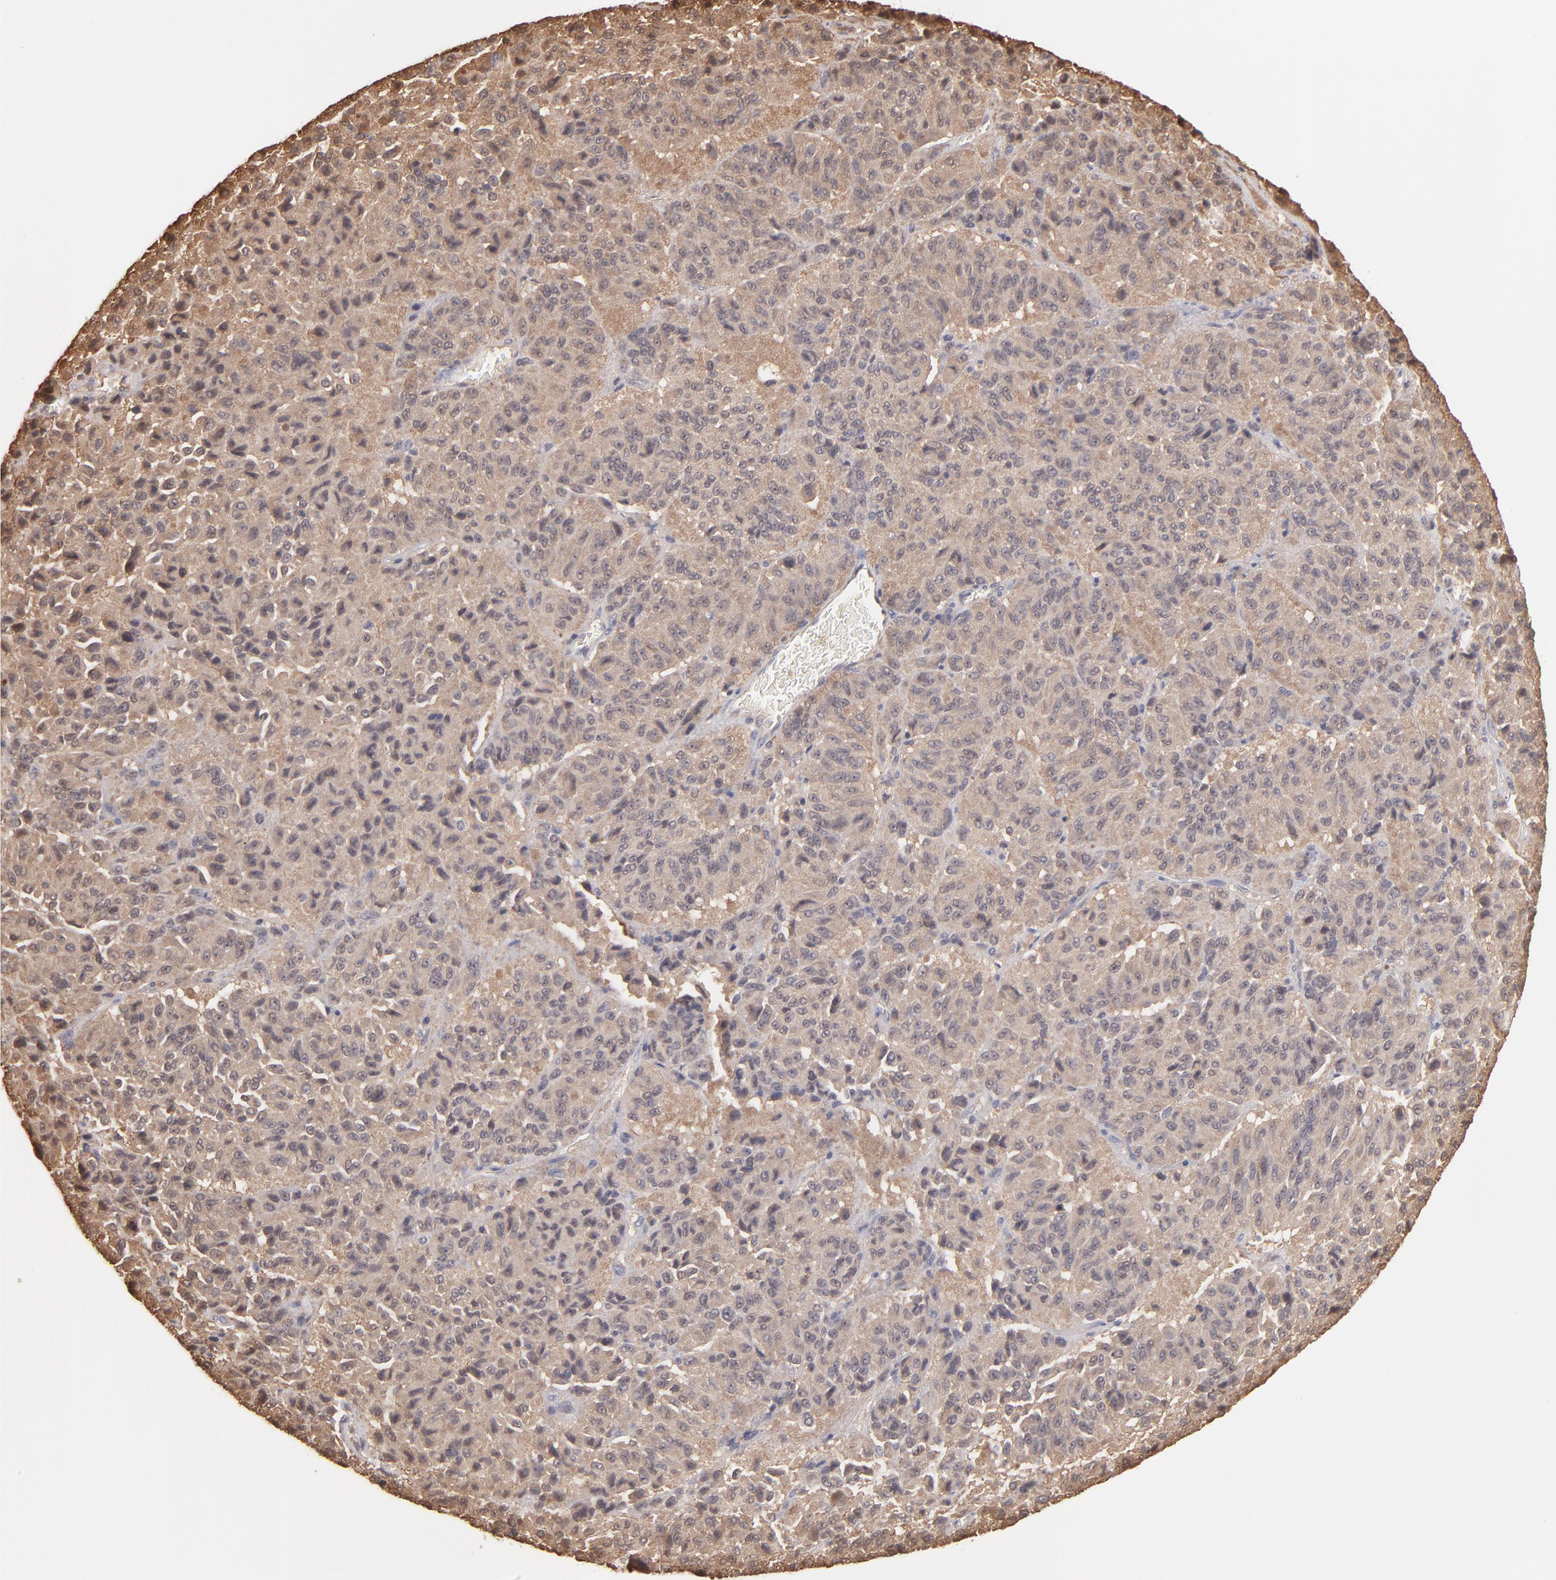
{"staining": {"intensity": "moderate", "quantity": ">75%", "location": "cytoplasmic/membranous"}, "tissue": "melanoma", "cell_type": "Tumor cells", "image_type": "cancer", "snomed": [{"axis": "morphology", "description": "Malignant melanoma, Metastatic site"}, {"axis": "topography", "description": "Lung"}], "caption": "Moderate cytoplasmic/membranous positivity is present in about >75% of tumor cells in malignant melanoma (metastatic site). The staining was performed using DAB to visualize the protein expression in brown, while the nuclei were stained in blue with hematoxylin (Magnification: 20x).", "gene": "MAP2K2", "patient": {"sex": "male", "age": 64}}